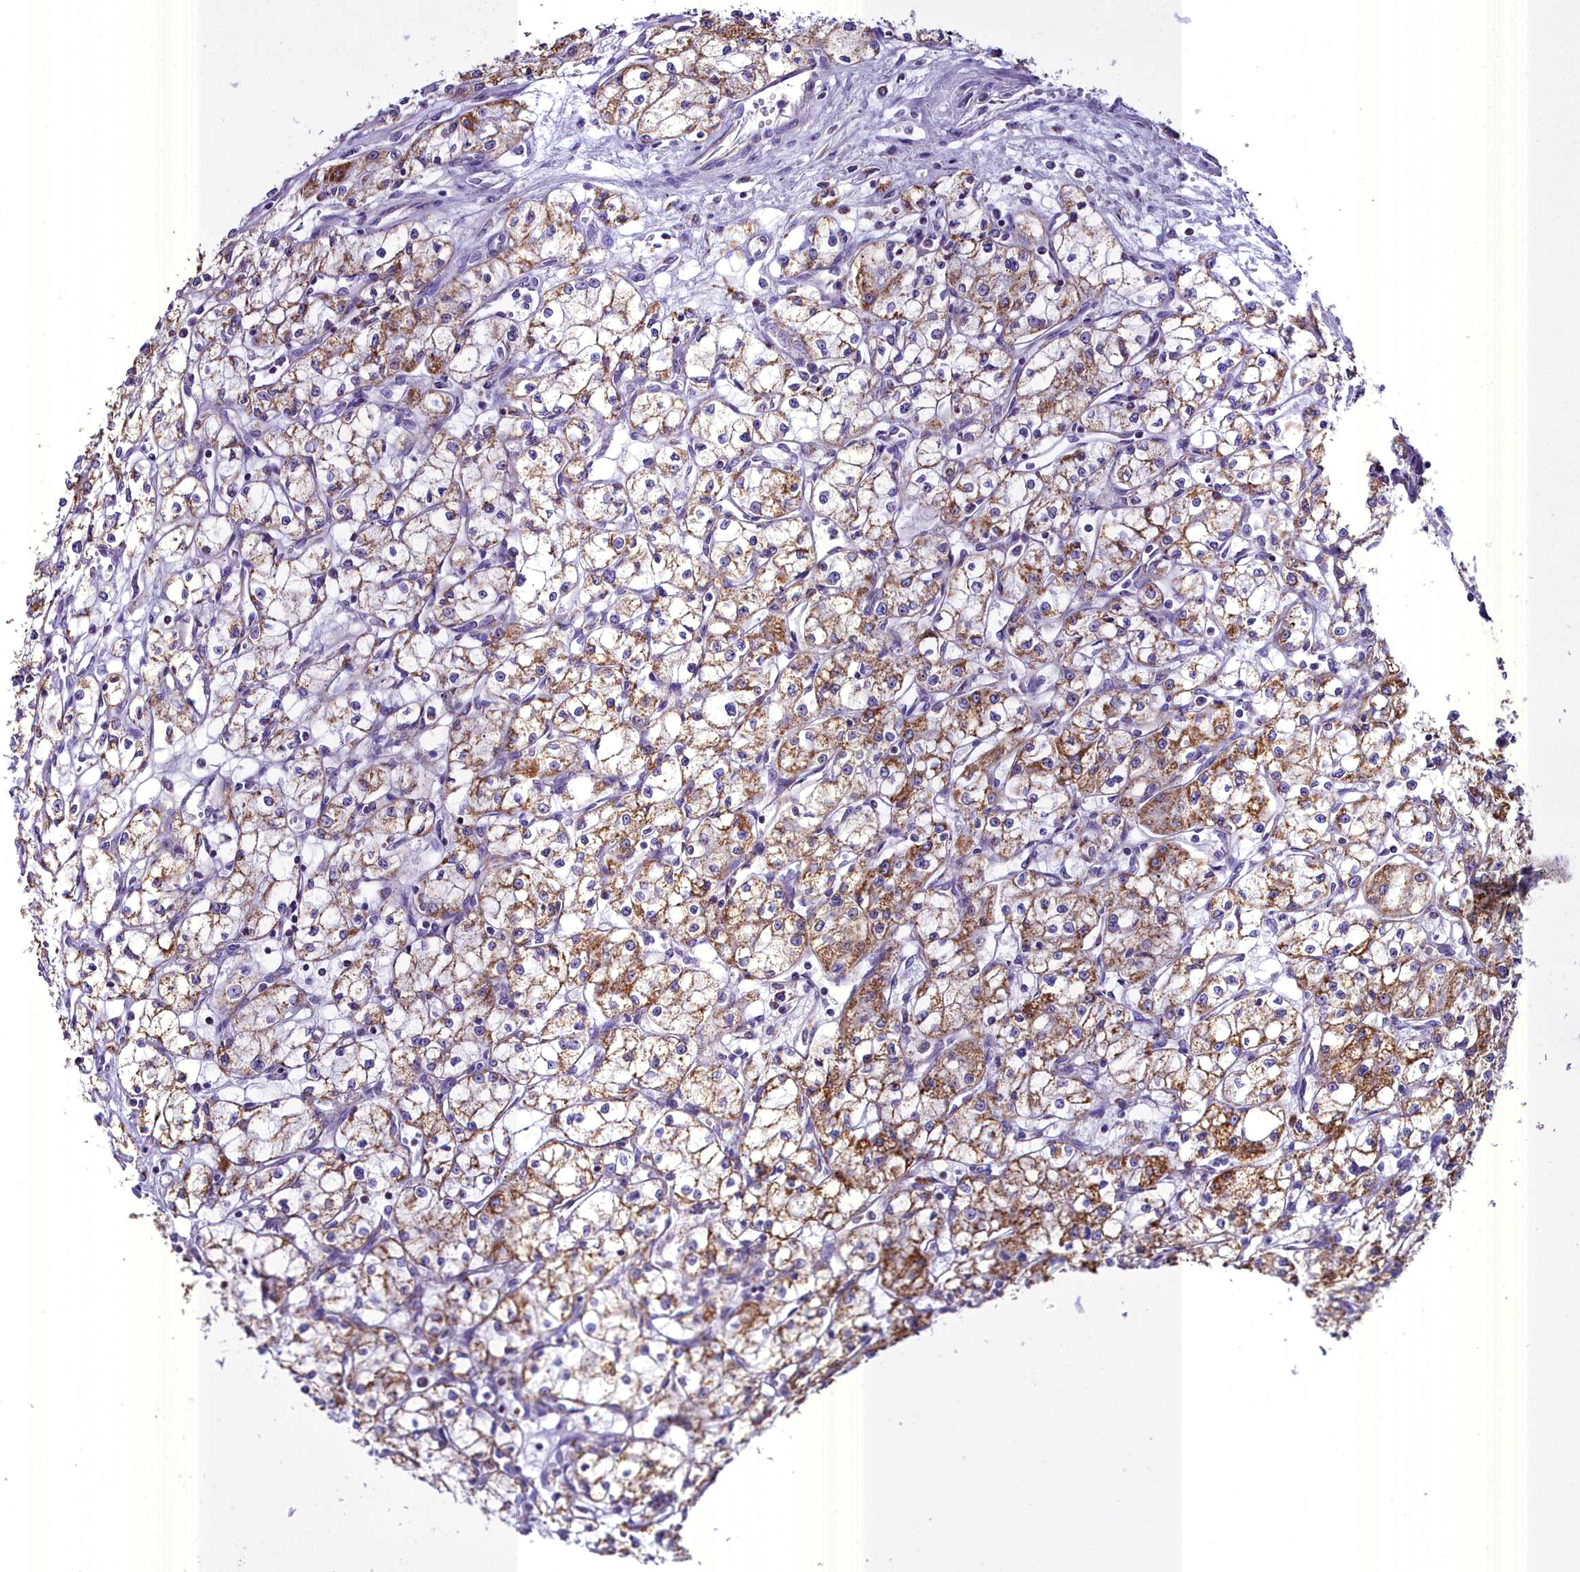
{"staining": {"intensity": "moderate", "quantity": ">75%", "location": "cytoplasmic/membranous"}, "tissue": "renal cancer", "cell_type": "Tumor cells", "image_type": "cancer", "snomed": [{"axis": "morphology", "description": "Adenocarcinoma, NOS"}, {"axis": "topography", "description": "Kidney"}], "caption": "Brown immunohistochemical staining in renal cancer (adenocarcinoma) shows moderate cytoplasmic/membranous positivity in about >75% of tumor cells. The protein of interest is stained brown, and the nuclei are stained in blue (DAB (3,3'-diaminobenzidine) IHC with brightfield microscopy, high magnification).", "gene": "WDFY3", "patient": {"sex": "male", "age": 59}}